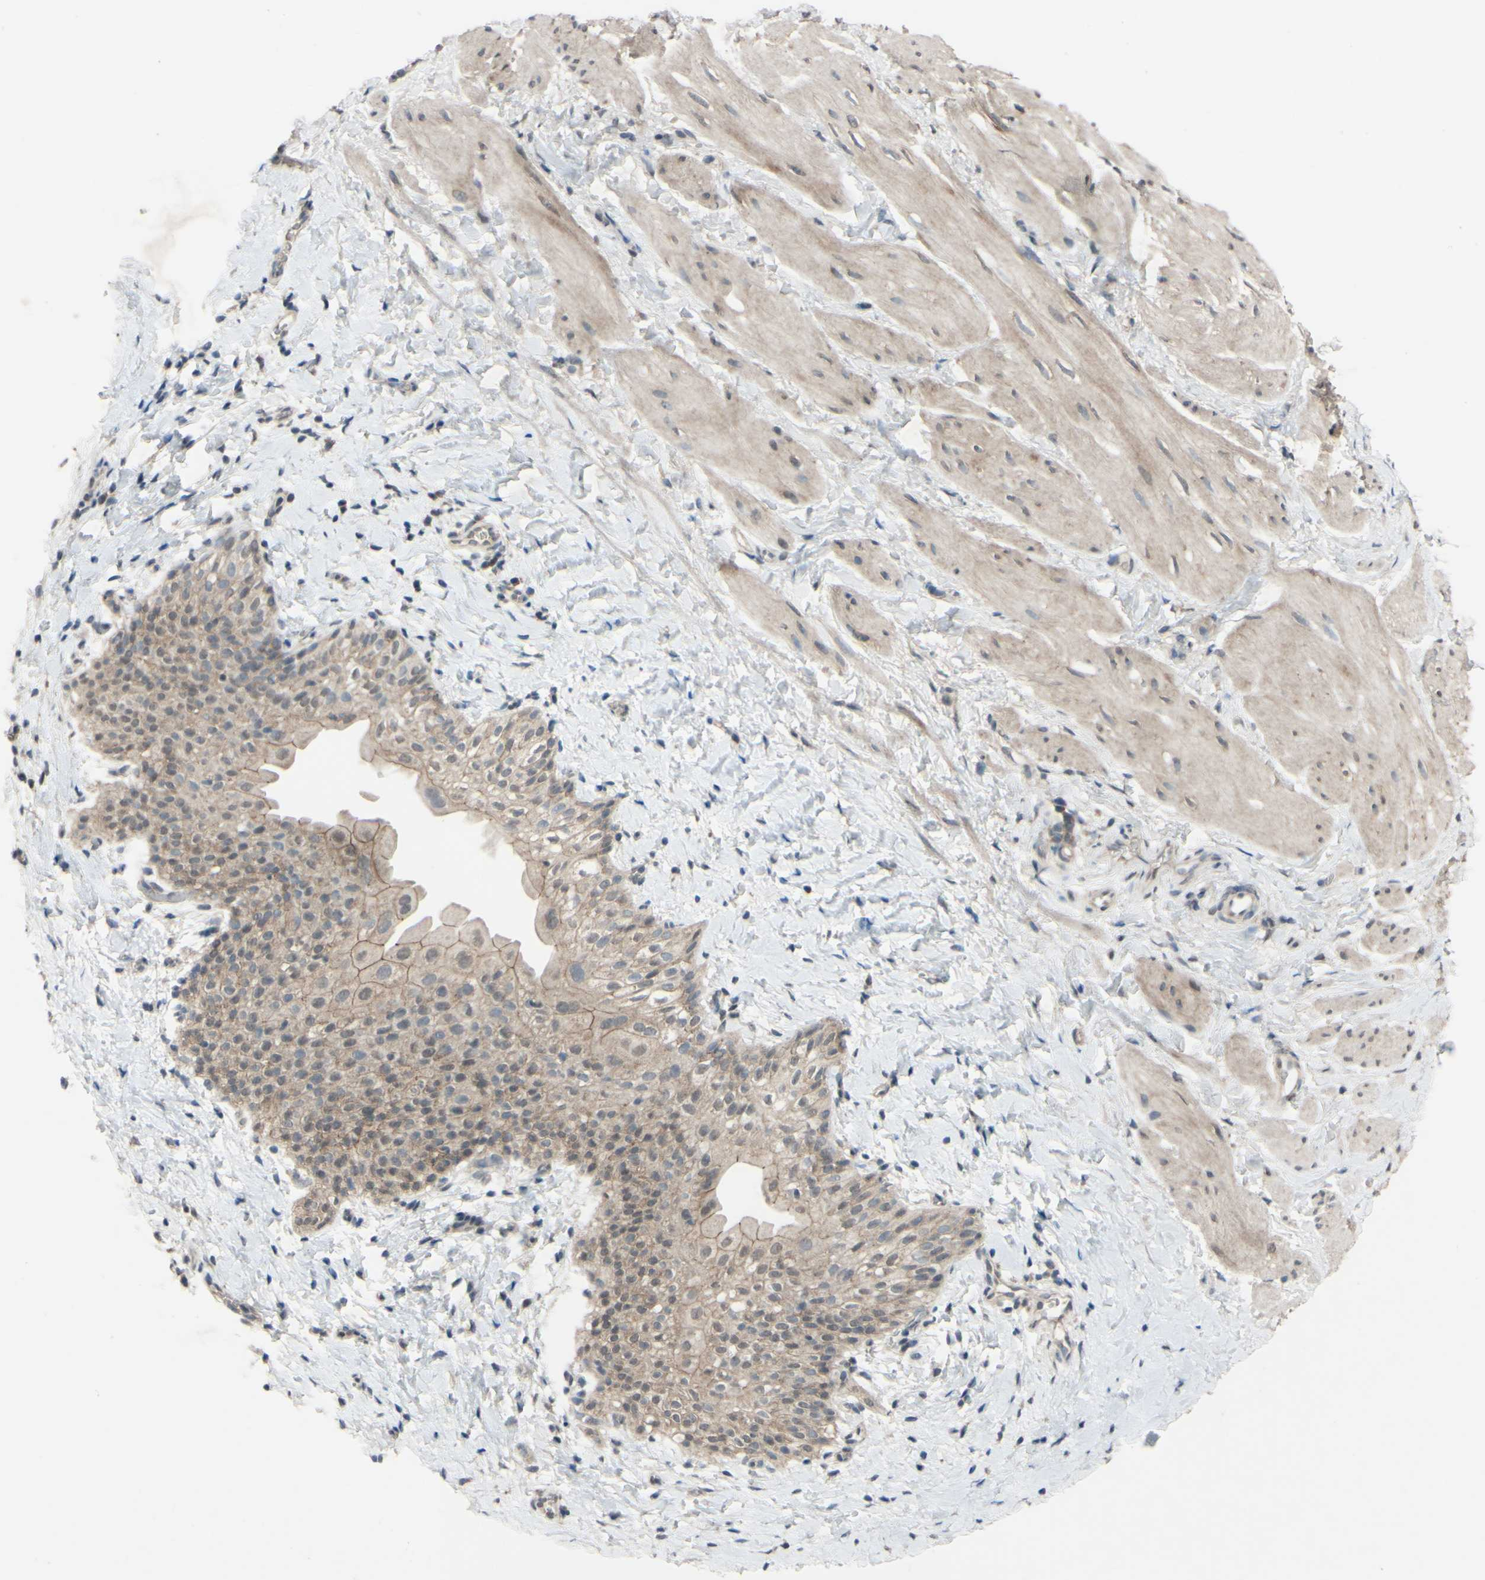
{"staining": {"intensity": "weak", "quantity": "25%-75%", "location": "cytoplasmic/membranous"}, "tissue": "smooth muscle", "cell_type": "Smooth muscle cells", "image_type": "normal", "snomed": [{"axis": "morphology", "description": "Normal tissue, NOS"}, {"axis": "topography", "description": "Smooth muscle"}], "caption": "Immunohistochemistry (IHC) (DAB (3,3'-diaminobenzidine)) staining of unremarkable smooth muscle exhibits weak cytoplasmic/membranous protein expression in approximately 25%-75% of smooth muscle cells.", "gene": "CDCP1", "patient": {"sex": "male", "age": 16}}